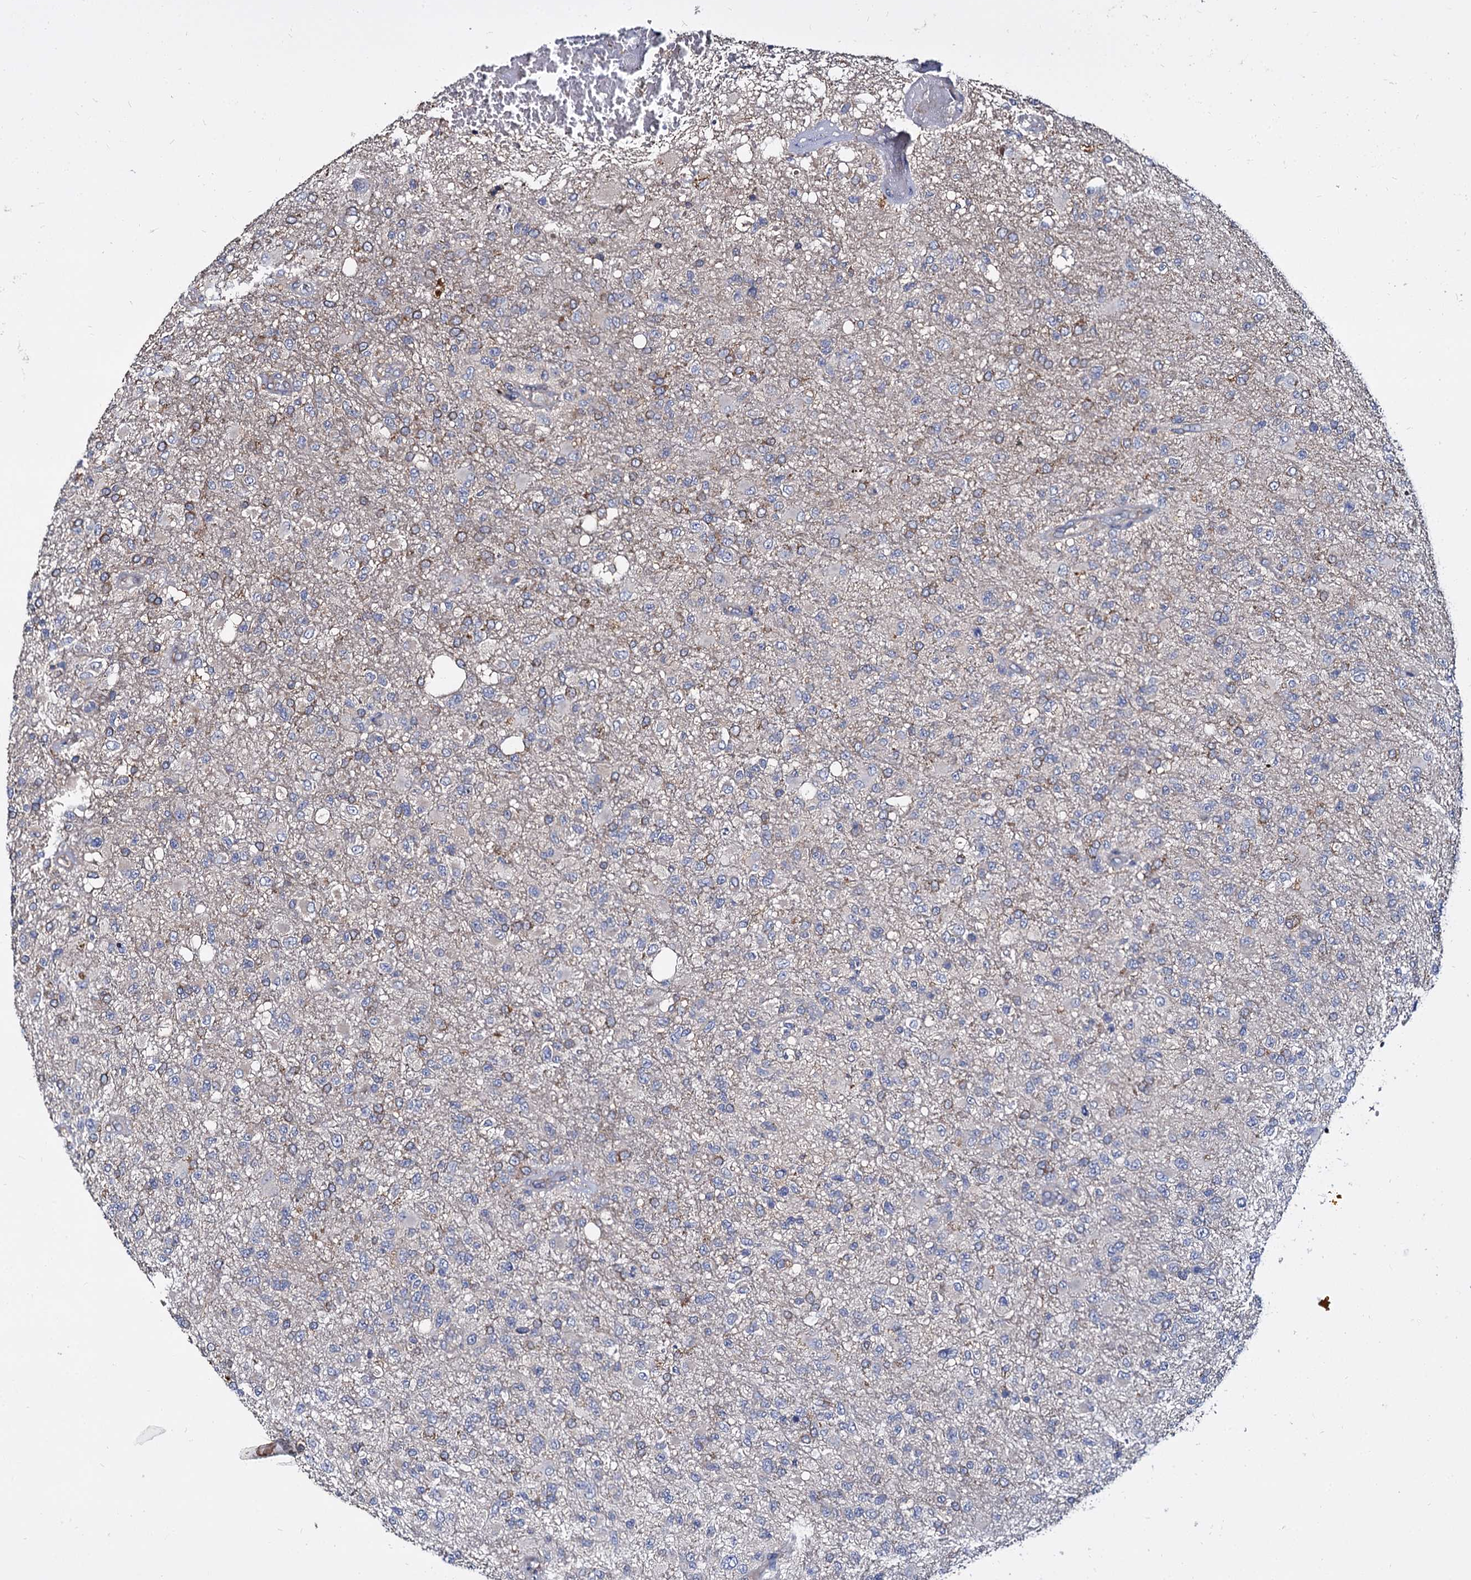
{"staining": {"intensity": "negative", "quantity": "none", "location": "none"}, "tissue": "glioma", "cell_type": "Tumor cells", "image_type": "cancer", "snomed": [{"axis": "morphology", "description": "Glioma, malignant, High grade"}, {"axis": "topography", "description": "Brain"}], "caption": "An image of malignant high-grade glioma stained for a protein shows no brown staining in tumor cells.", "gene": "ANKRD13A", "patient": {"sex": "female", "age": 74}}